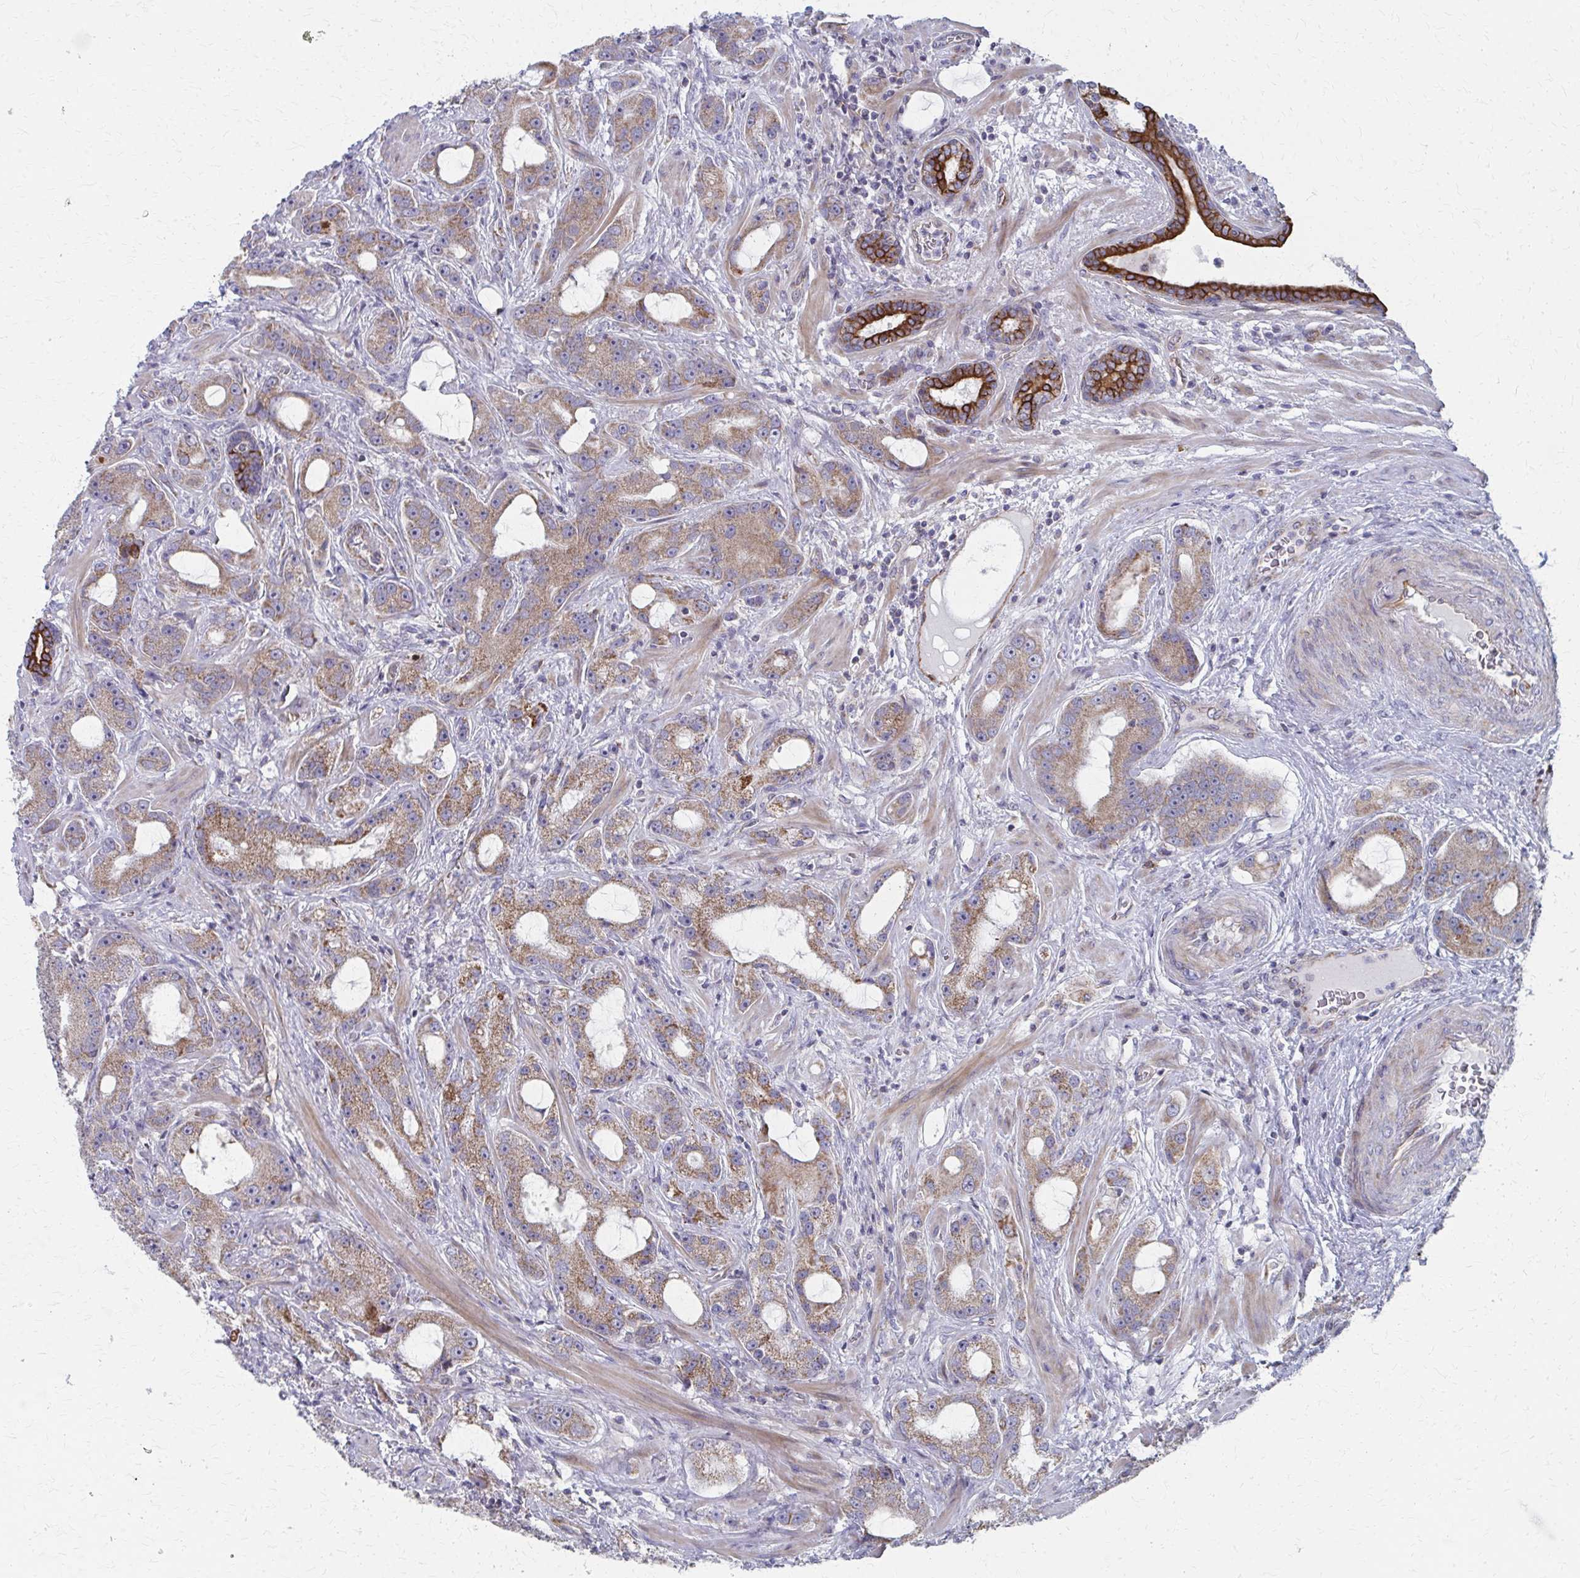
{"staining": {"intensity": "weak", "quantity": ">75%", "location": "cytoplasmic/membranous"}, "tissue": "prostate cancer", "cell_type": "Tumor cells", "image_type": "cancer", "snomed": [{"axis": "morphology", "description": "Adenocarcinoma, High grade"}, {"axis": "topography", "description": "Prostate"}], "caption": "Weak cytoplasmic/membranous protein positivity is identified in about >75% of tumor cells in high-grade adenocarcinoma (prostate).", "gene": "FAHD1", "patient": {"sex": "male", "age": 65}}